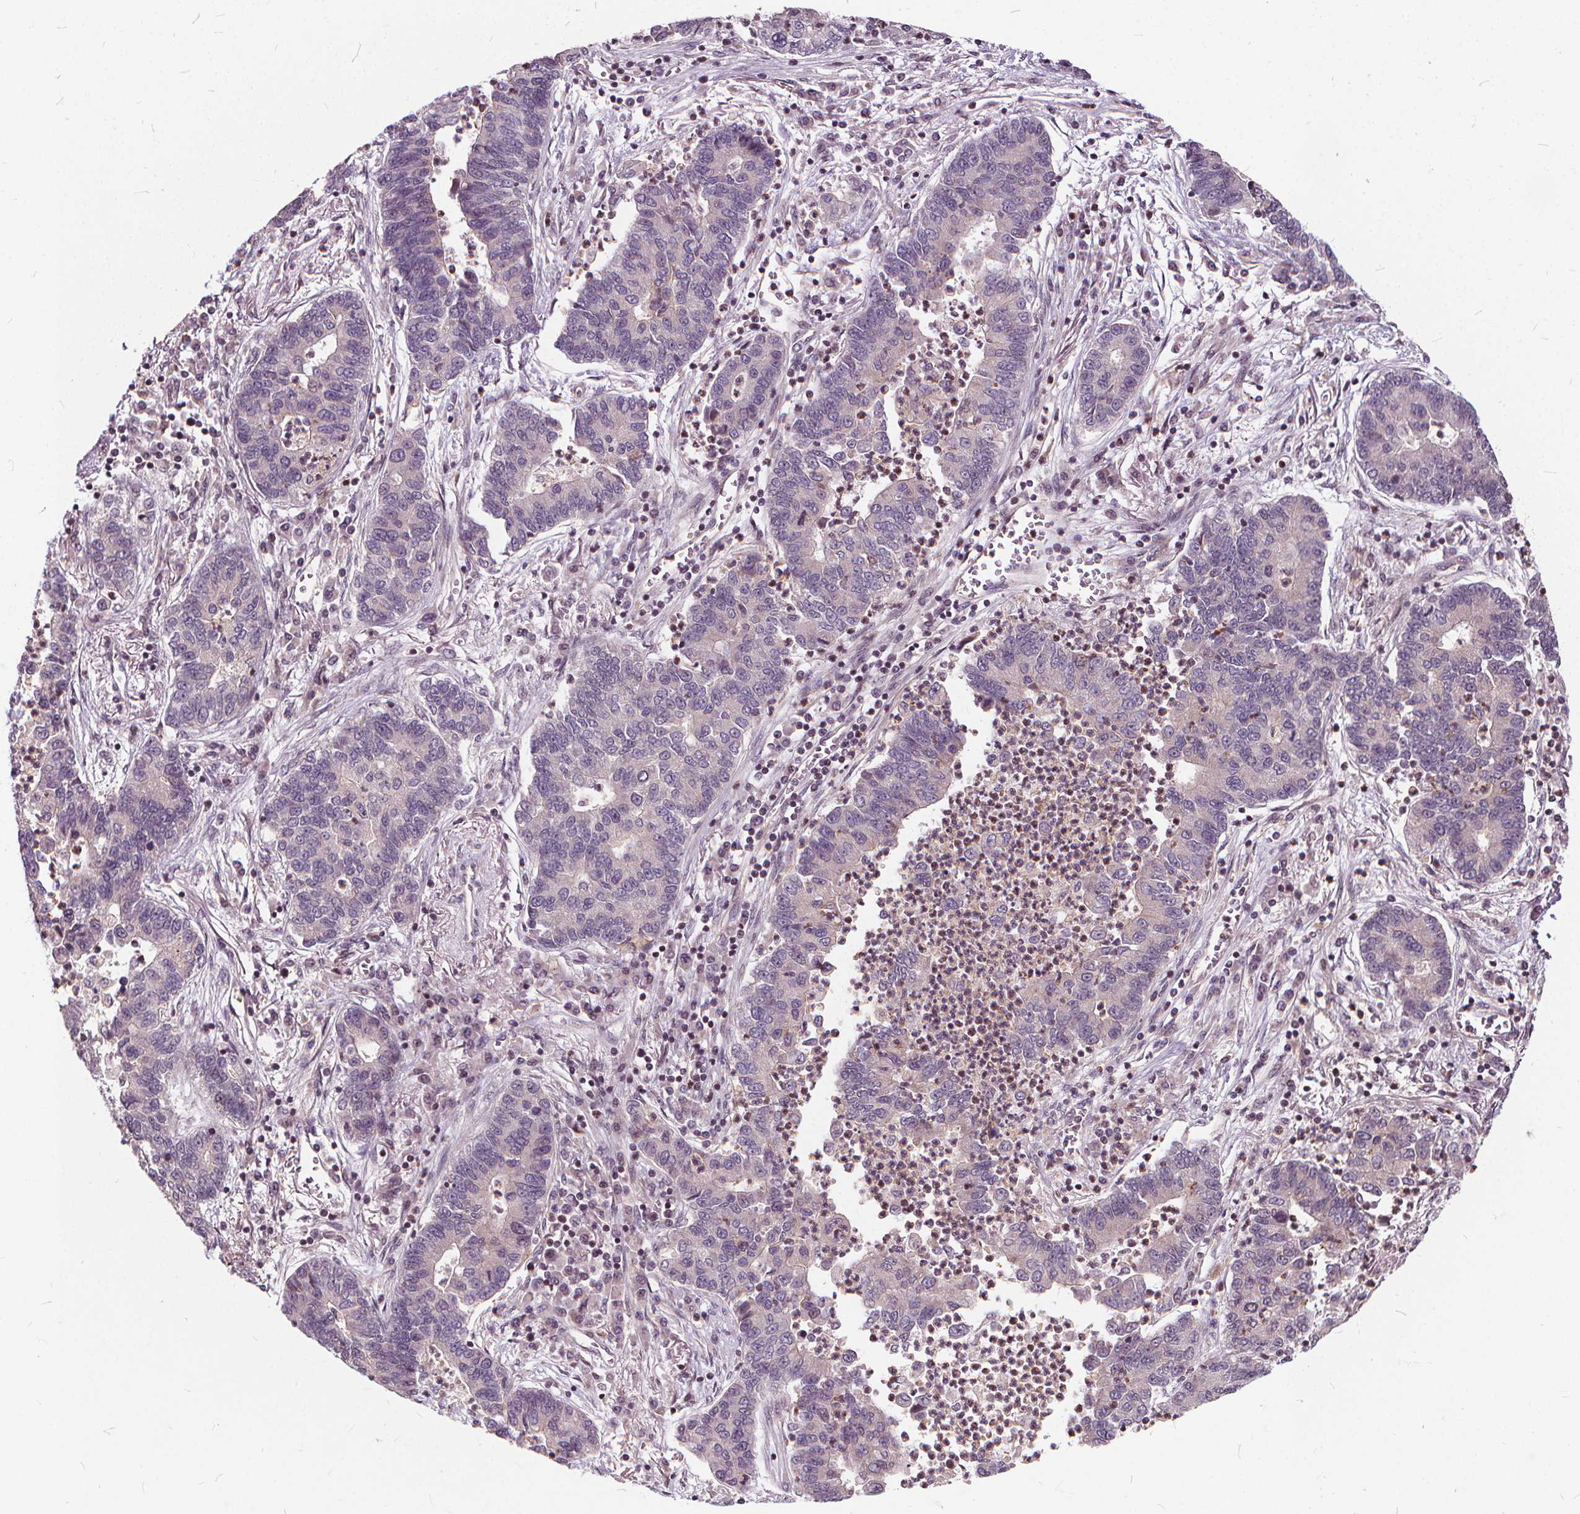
{"staining": {"intensity": "negative", "quantity": "none", "location": "none"}, "tissue": "lung cancer", "cell_type": "Tumor cells", "image_type": "cancer", "snomed": [{"axis": "morphology", "description": "Adenocarcinoma, NOS"}, {"axis": "topography", "description": "Lung"}], "caption": "DAB (3,3'-diaminobenzidine) immunohistochemical staining of lung cancer reveals no significant positivity in tumor cells.", "gene": "INPP5E", "patient": {"sex": "female", "age": 57}}